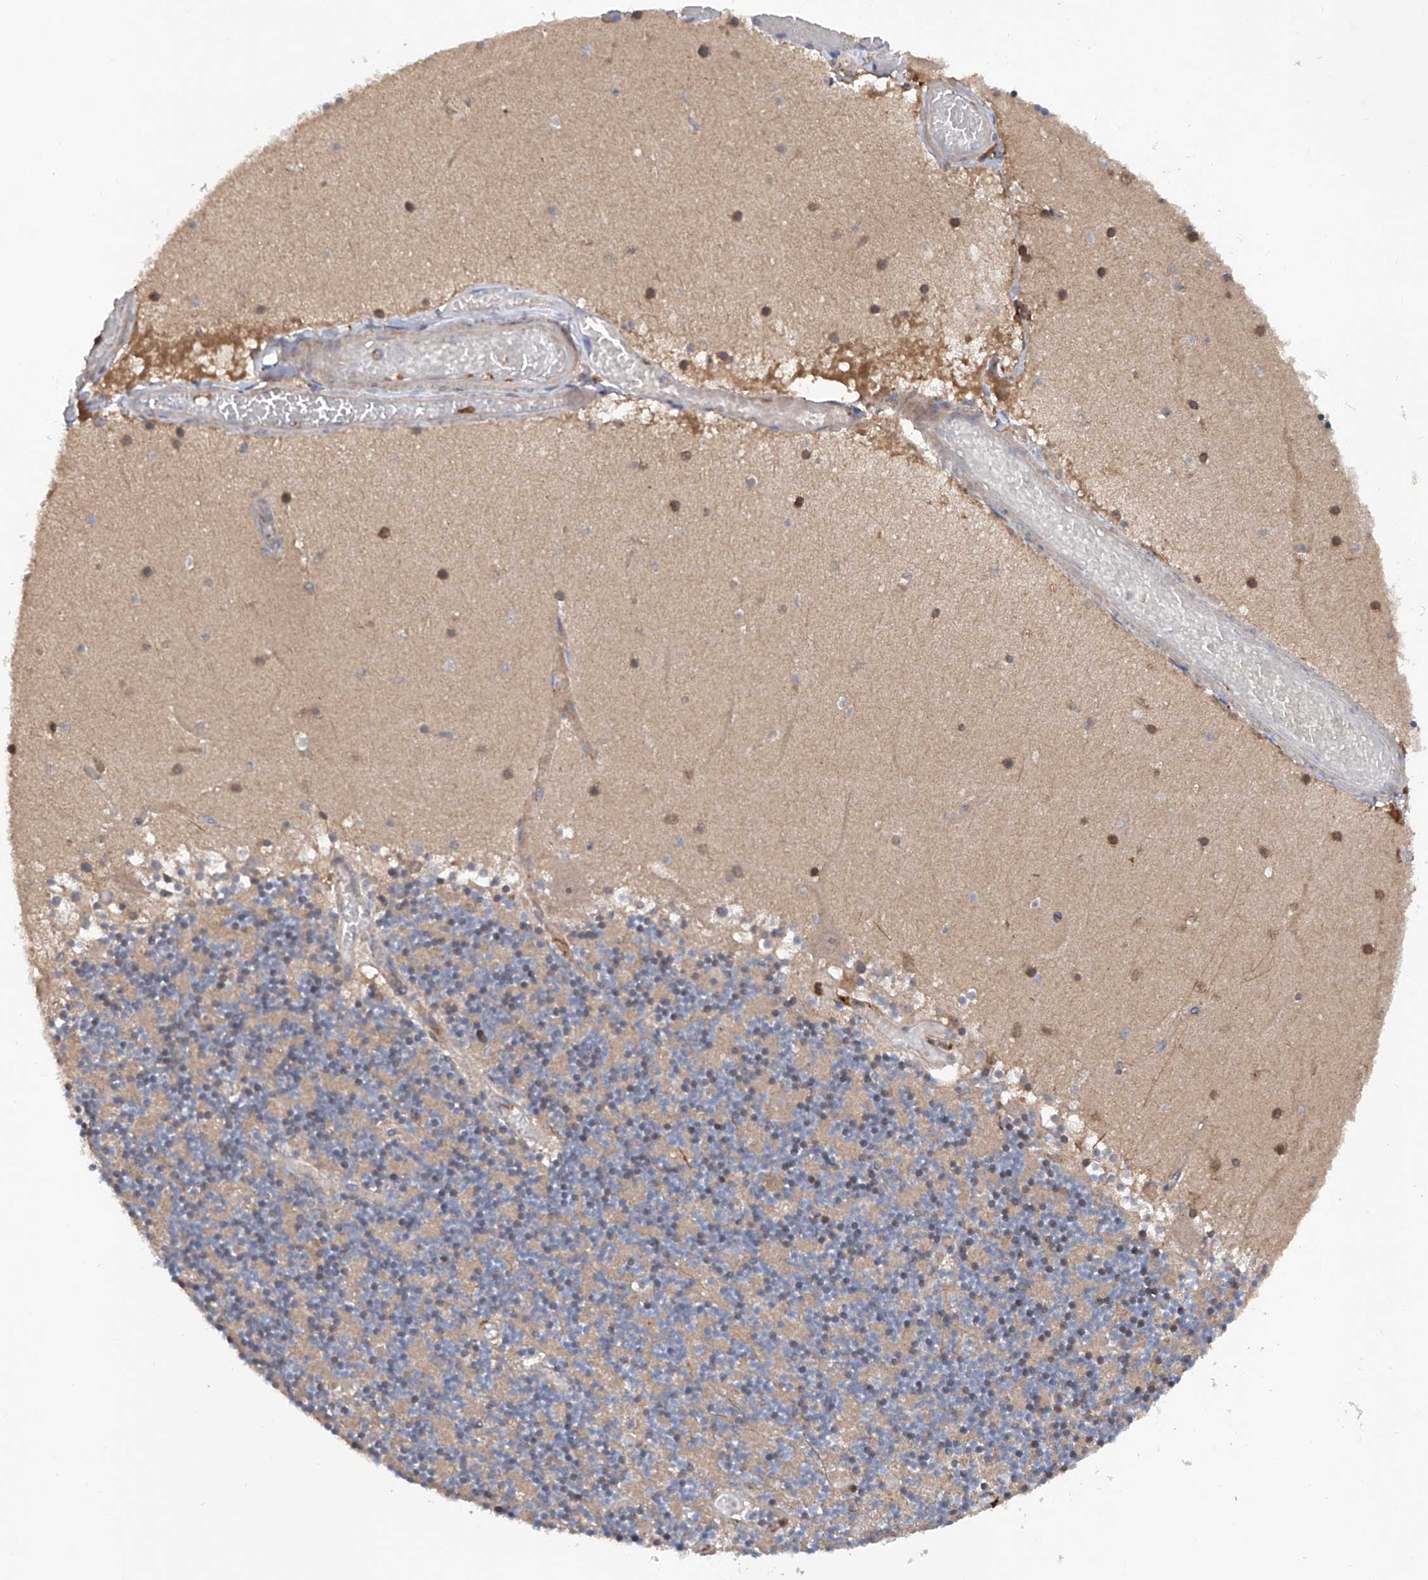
{"staining": {"intensity": "moderate", "quantity": "25%-75%", "location": "cytoplasmic/membranous"}, "tissue": "cerebellum", "cell_type": "Cells in granular layer", "image_type": "normal", "snomed": [{"axis": "morphology", "description": "Normal tissue, NOS"}, {"axis": "topography", "description": "Cerebellum"}], "caption": "High-magnification brightfield microscopy of unremarkable cerebellum stained with DAB (brown) and counterstained with hematoxylin (blue). cells in granular layer exhibit moderate cytoplasmic/membranous positivity is appreciated in approximately25%-75% of cells.", "gene": "ASCC3", "patient": {"sex": "female", "age": 28}}